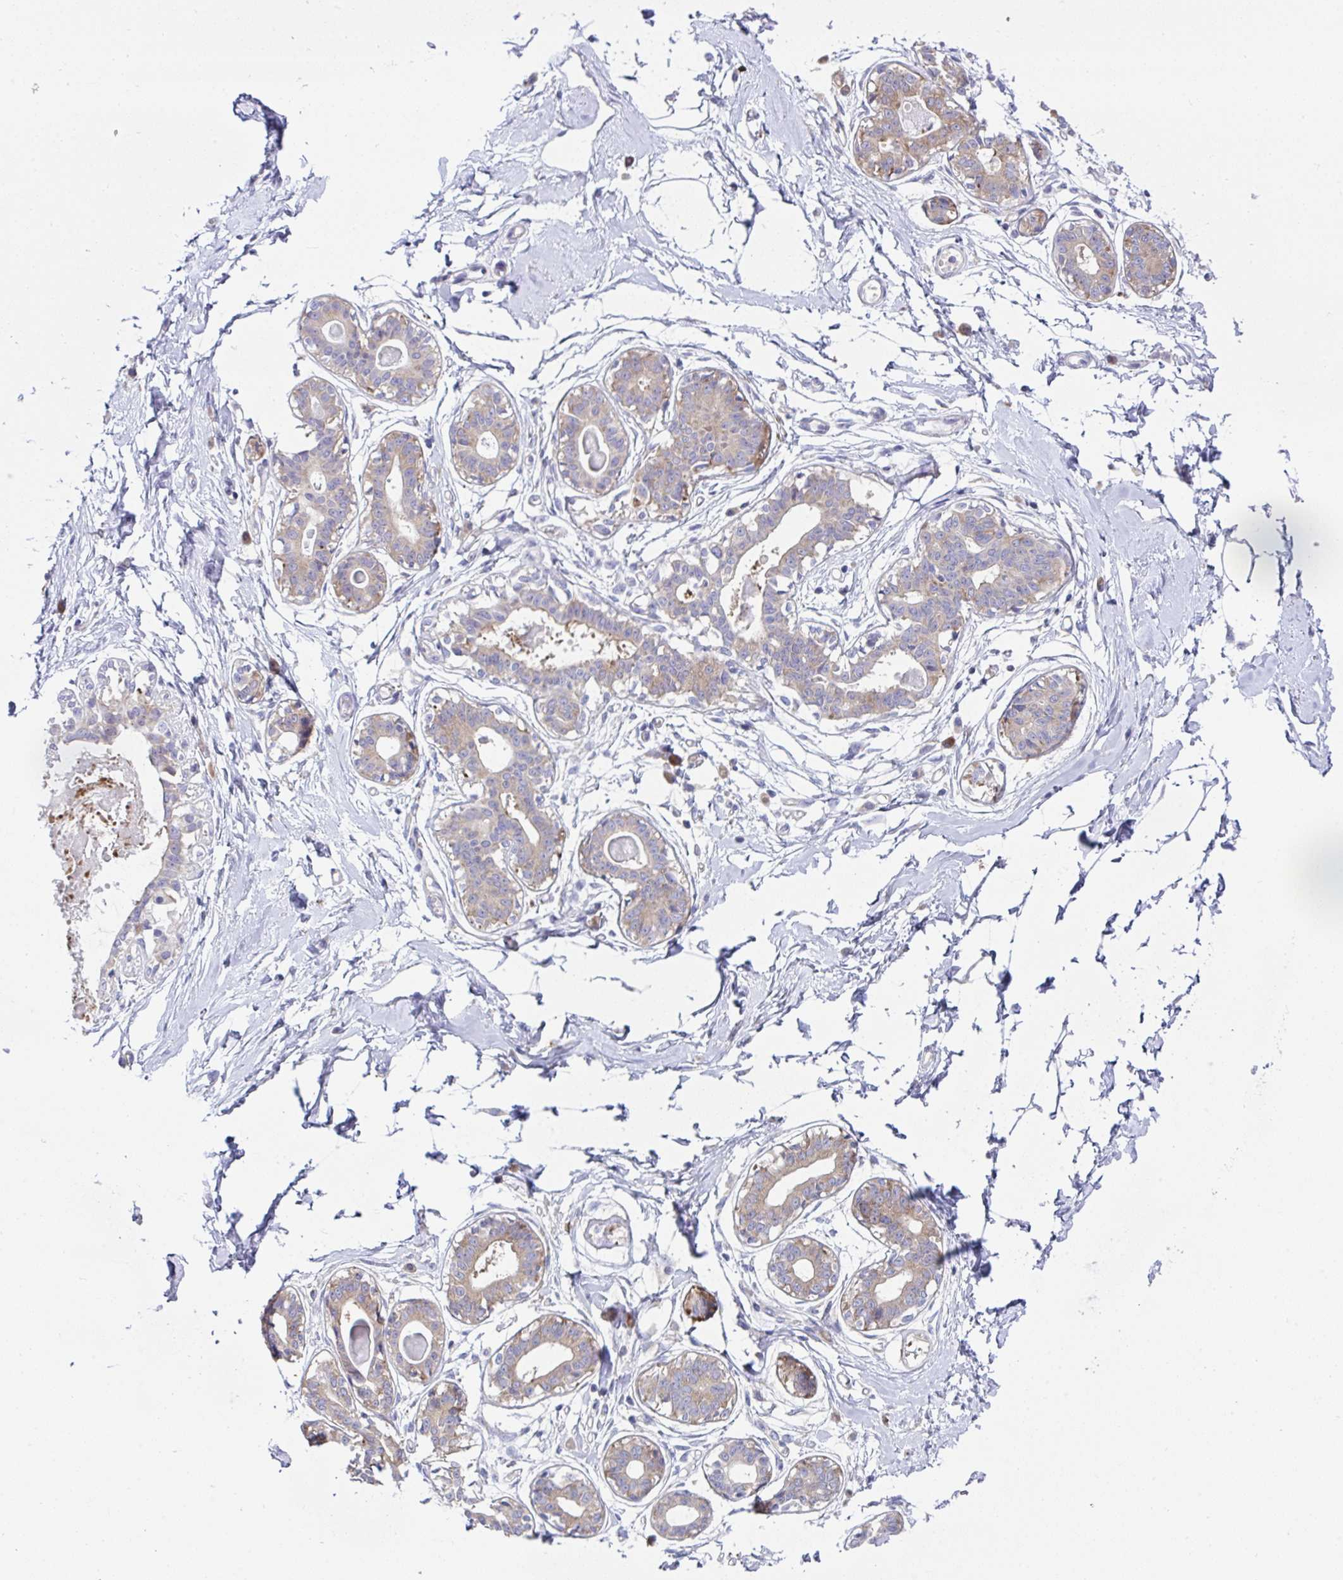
{"staining": {"intensity": "negative", "quantity": "none", "location": "none"}, "tissue": "breast", "cell_type": "Adipocytes", "image_type": "normal", "snomed": [{"axis": "morphology", "description": "Normal tissue, NOS"}, {"axis": "topography", "description": "Breast"}], "caption": "An image of human breast is negative for staining in adipocytes. (DAB immunohistochemistry with hematoxylin counter stain).", "gene": "FAU", "patient": {"sex": "female", "age": 45}}